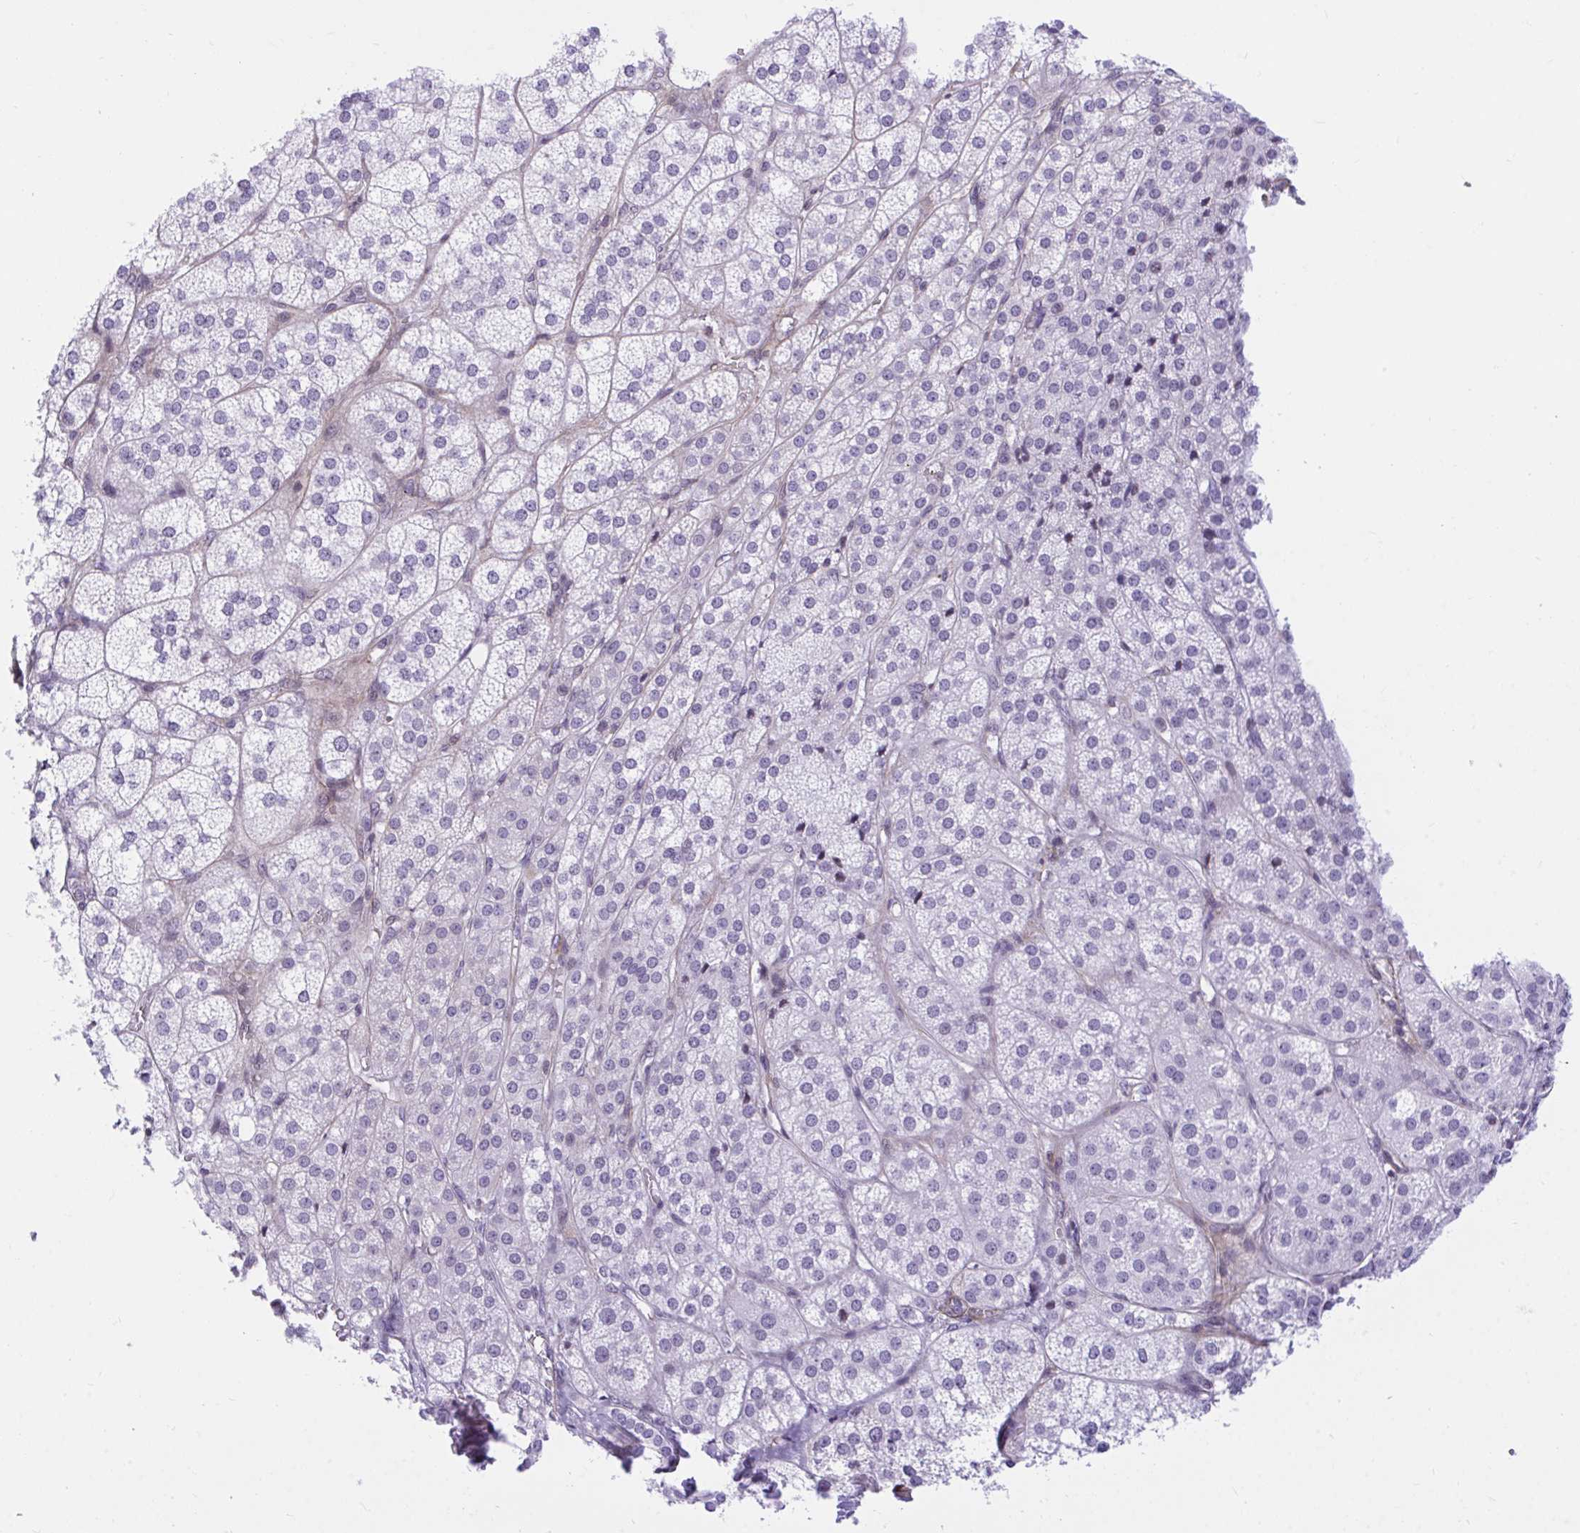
{"staining": {"intensity": "moderate", "quantity": "<25%", "location": "nuclear"}, "tissue": "adrenal gland", "cell_type": "Glandular cells", "image_type": "normal", "snomed": [{"axis": "morphology", "description": "Normal tissue, NOS"}, {"axis": "topography", "description": "Adrenal gland"}], "caption": "Glandular cells show moderate nuclear staining in about <25% of cells in normal adrenal gland. (DAB IHC, brown staining for protein, blue staining for nuclei).", "gene": "KCNN4", "patient": {"sex": "female", "age": 60}}